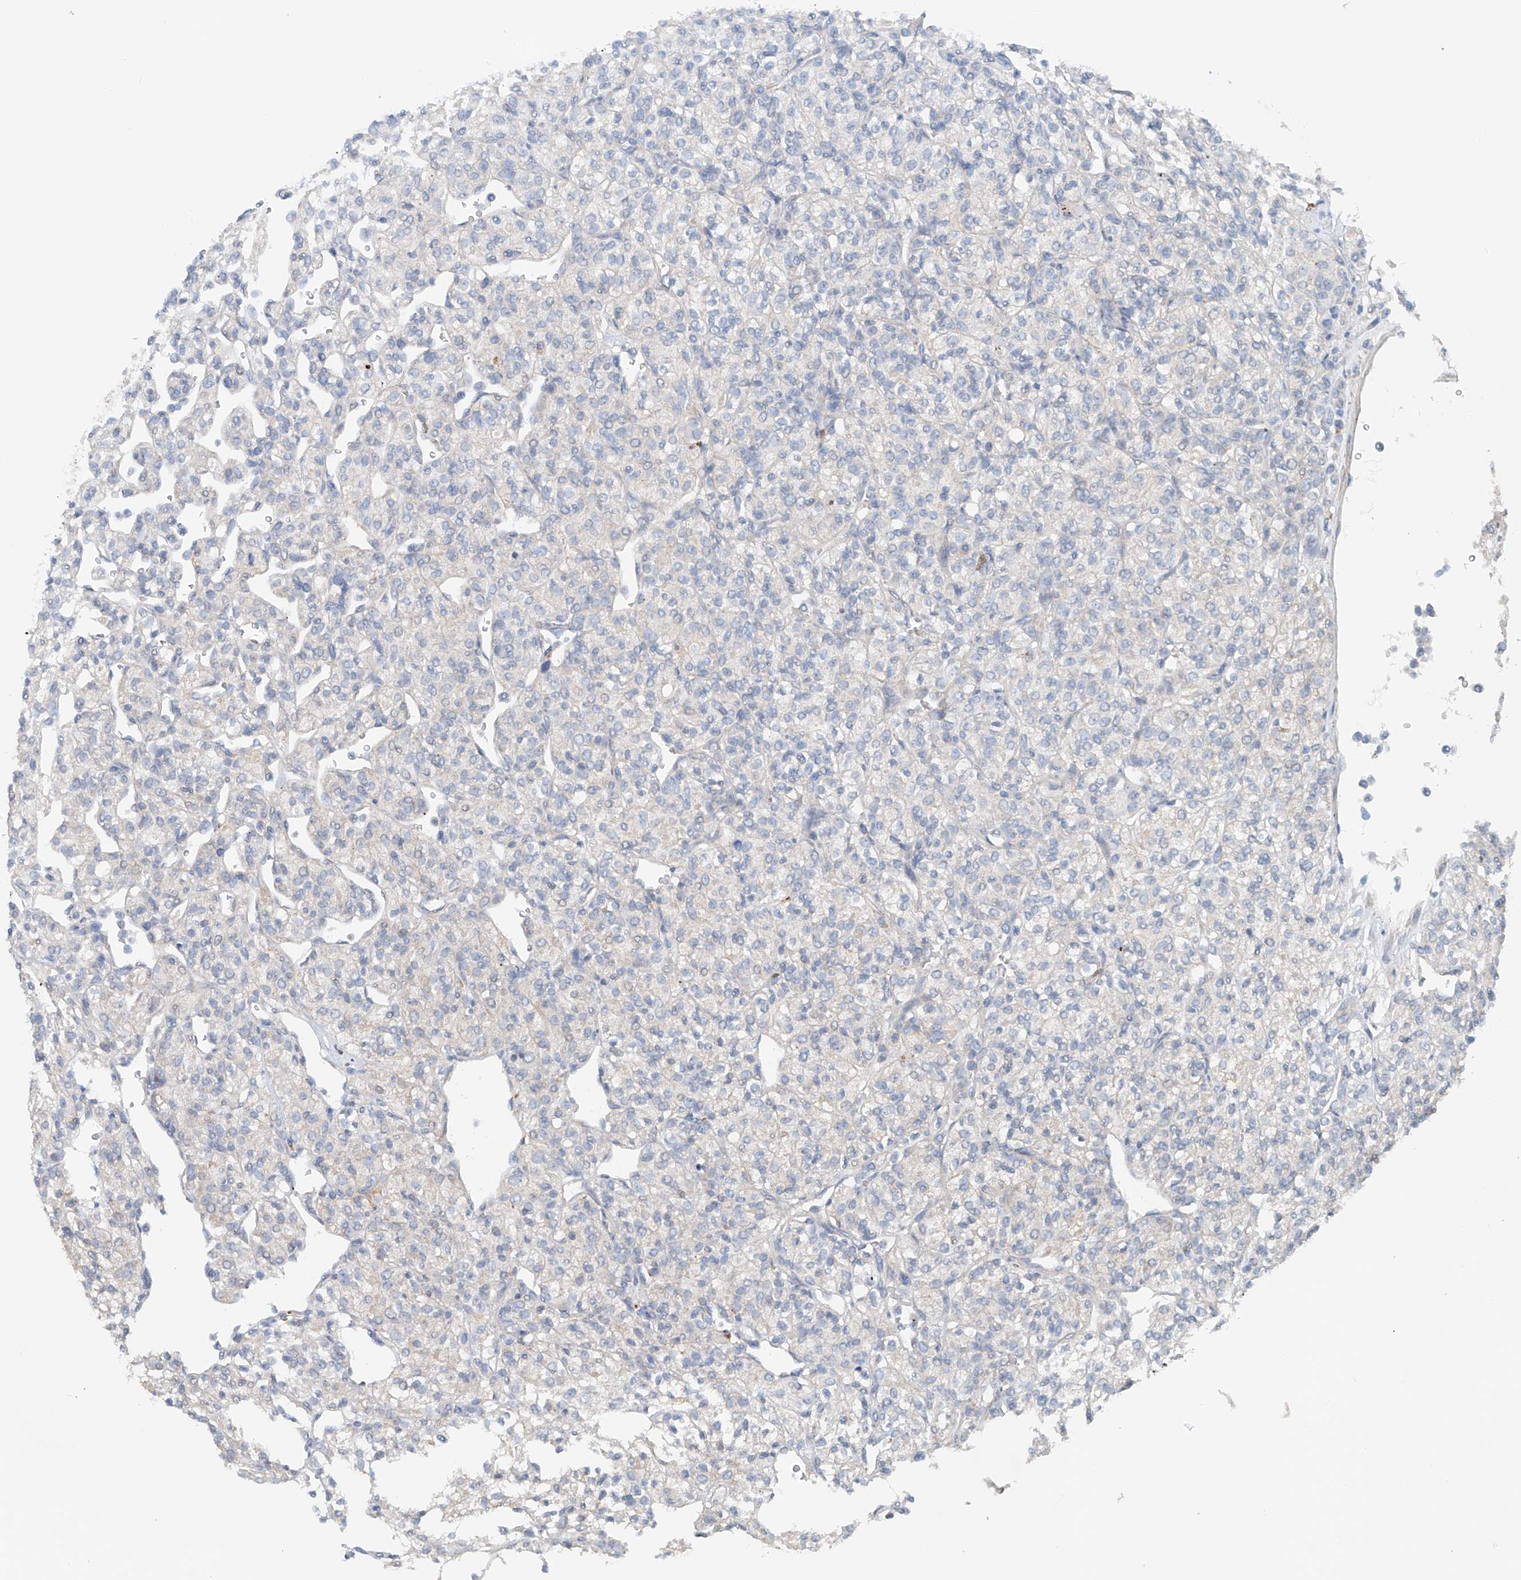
{"staining": {"intensity": "negative", "quantity": "none", "location": "none"}, "tissue": "renal cancer", "cell_type": "Tumor cells", "image_type": "cancer", "snomed": [{"axis": "morphology", "description": "Adenocarcinoma, NOS"}, {"axis": "topography", "description": "Kidney"}], "caption": "Immunohistochemical staining of renal cancer (adenocarcinoma) exhibits no significant staining in tumor cells. (Immunohistochemistry, brightfield microscopy, high magnification).", "gene": "CEP85L", "patient": {"sex": "male", "age": 77}}